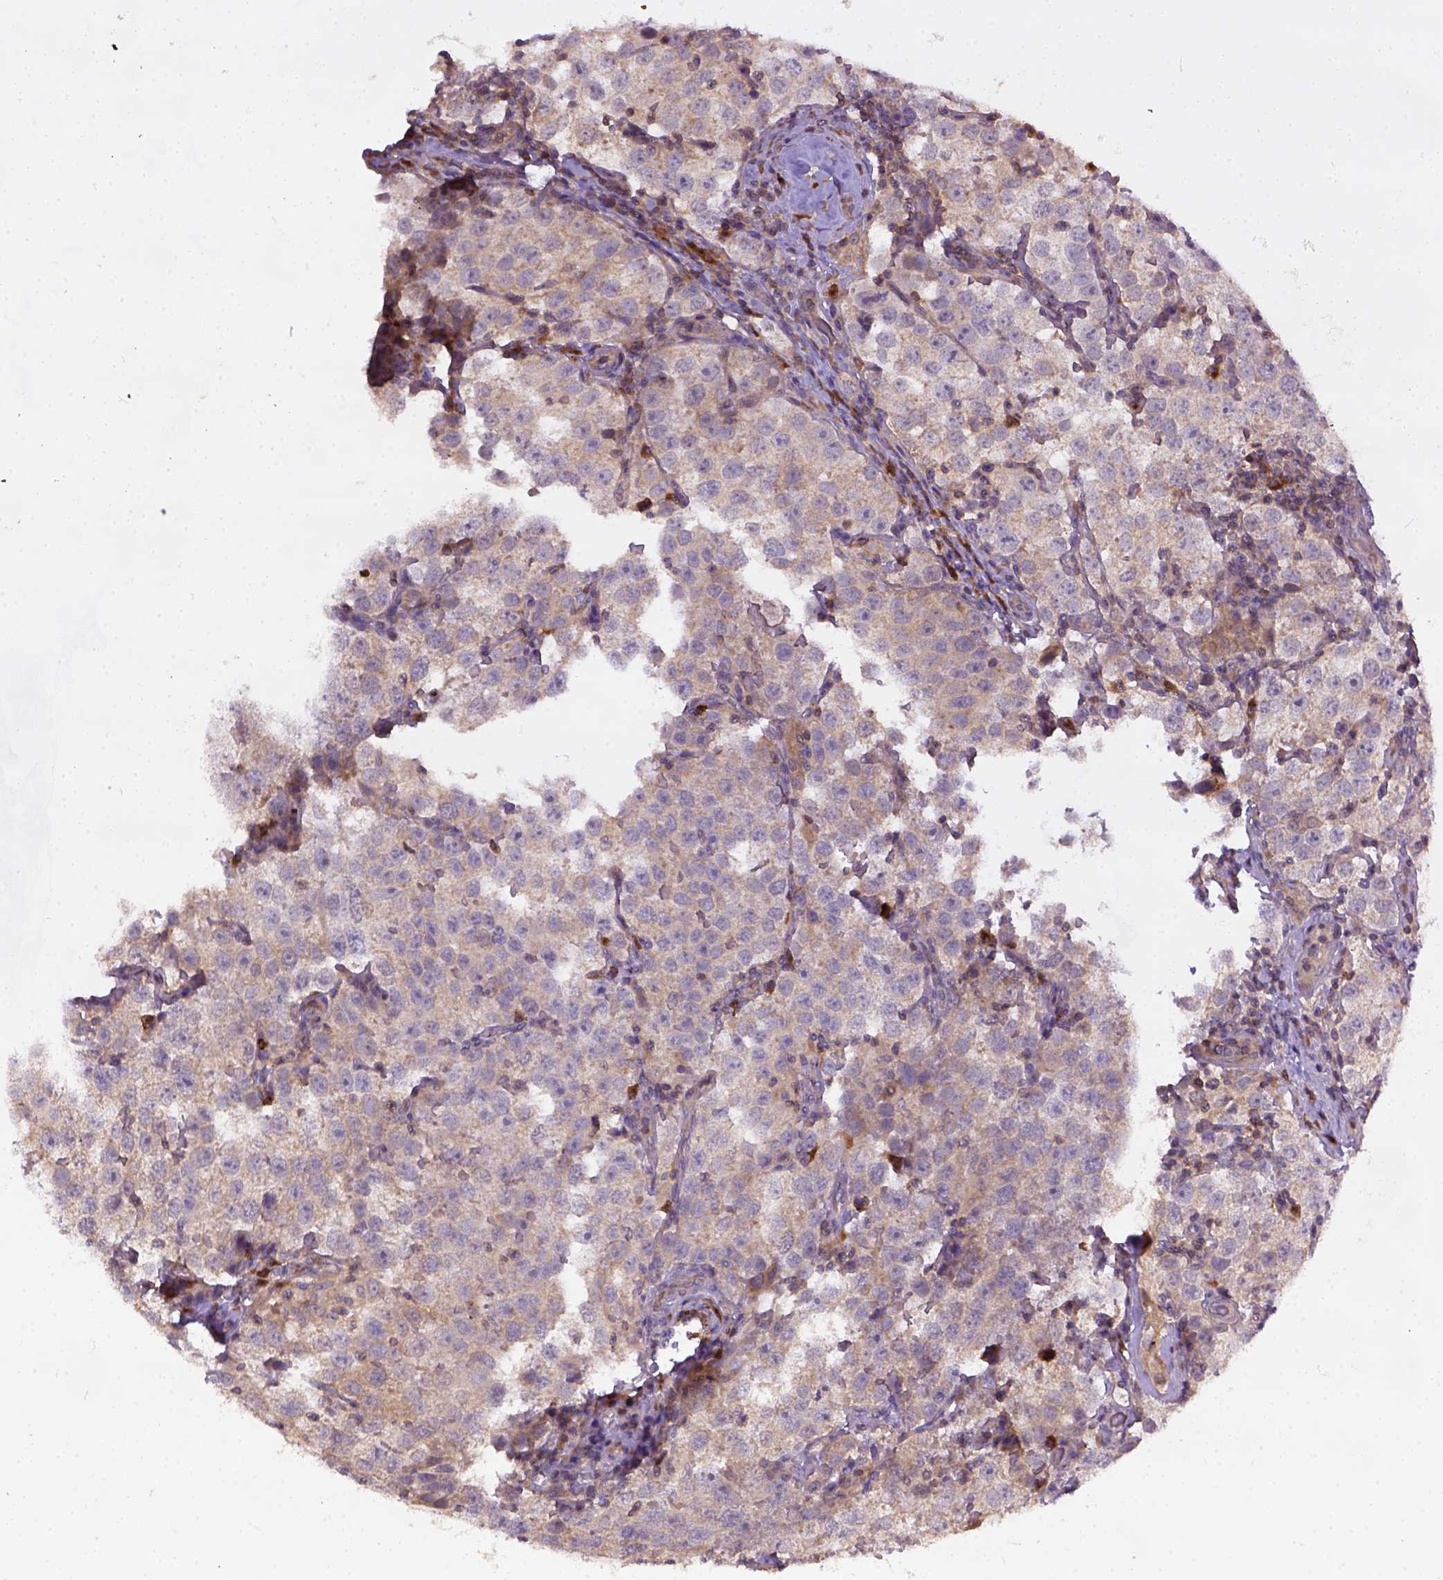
{"staining": {"intensity": "weak", "quantity": ">75%", "location": "cytoplasmic/membranous"}, "tissue": "testis cancer", "cell_type": "Tumor cells", "image_type": "cancer", "snomed": [{"axis": "morphology", "description": "Seminoma, NOS"}, {"axis": "topography", "description": "Testis"}], "caption": "Testis seminoma tissue reveals weak cytoplasmic/membranous positivity in about >75% of tumor cells Ihc stains the protein in brown and the nuclei are stained blue.", "gene": "CPNE1", "patient": {"sex": "male", "age": 37}}